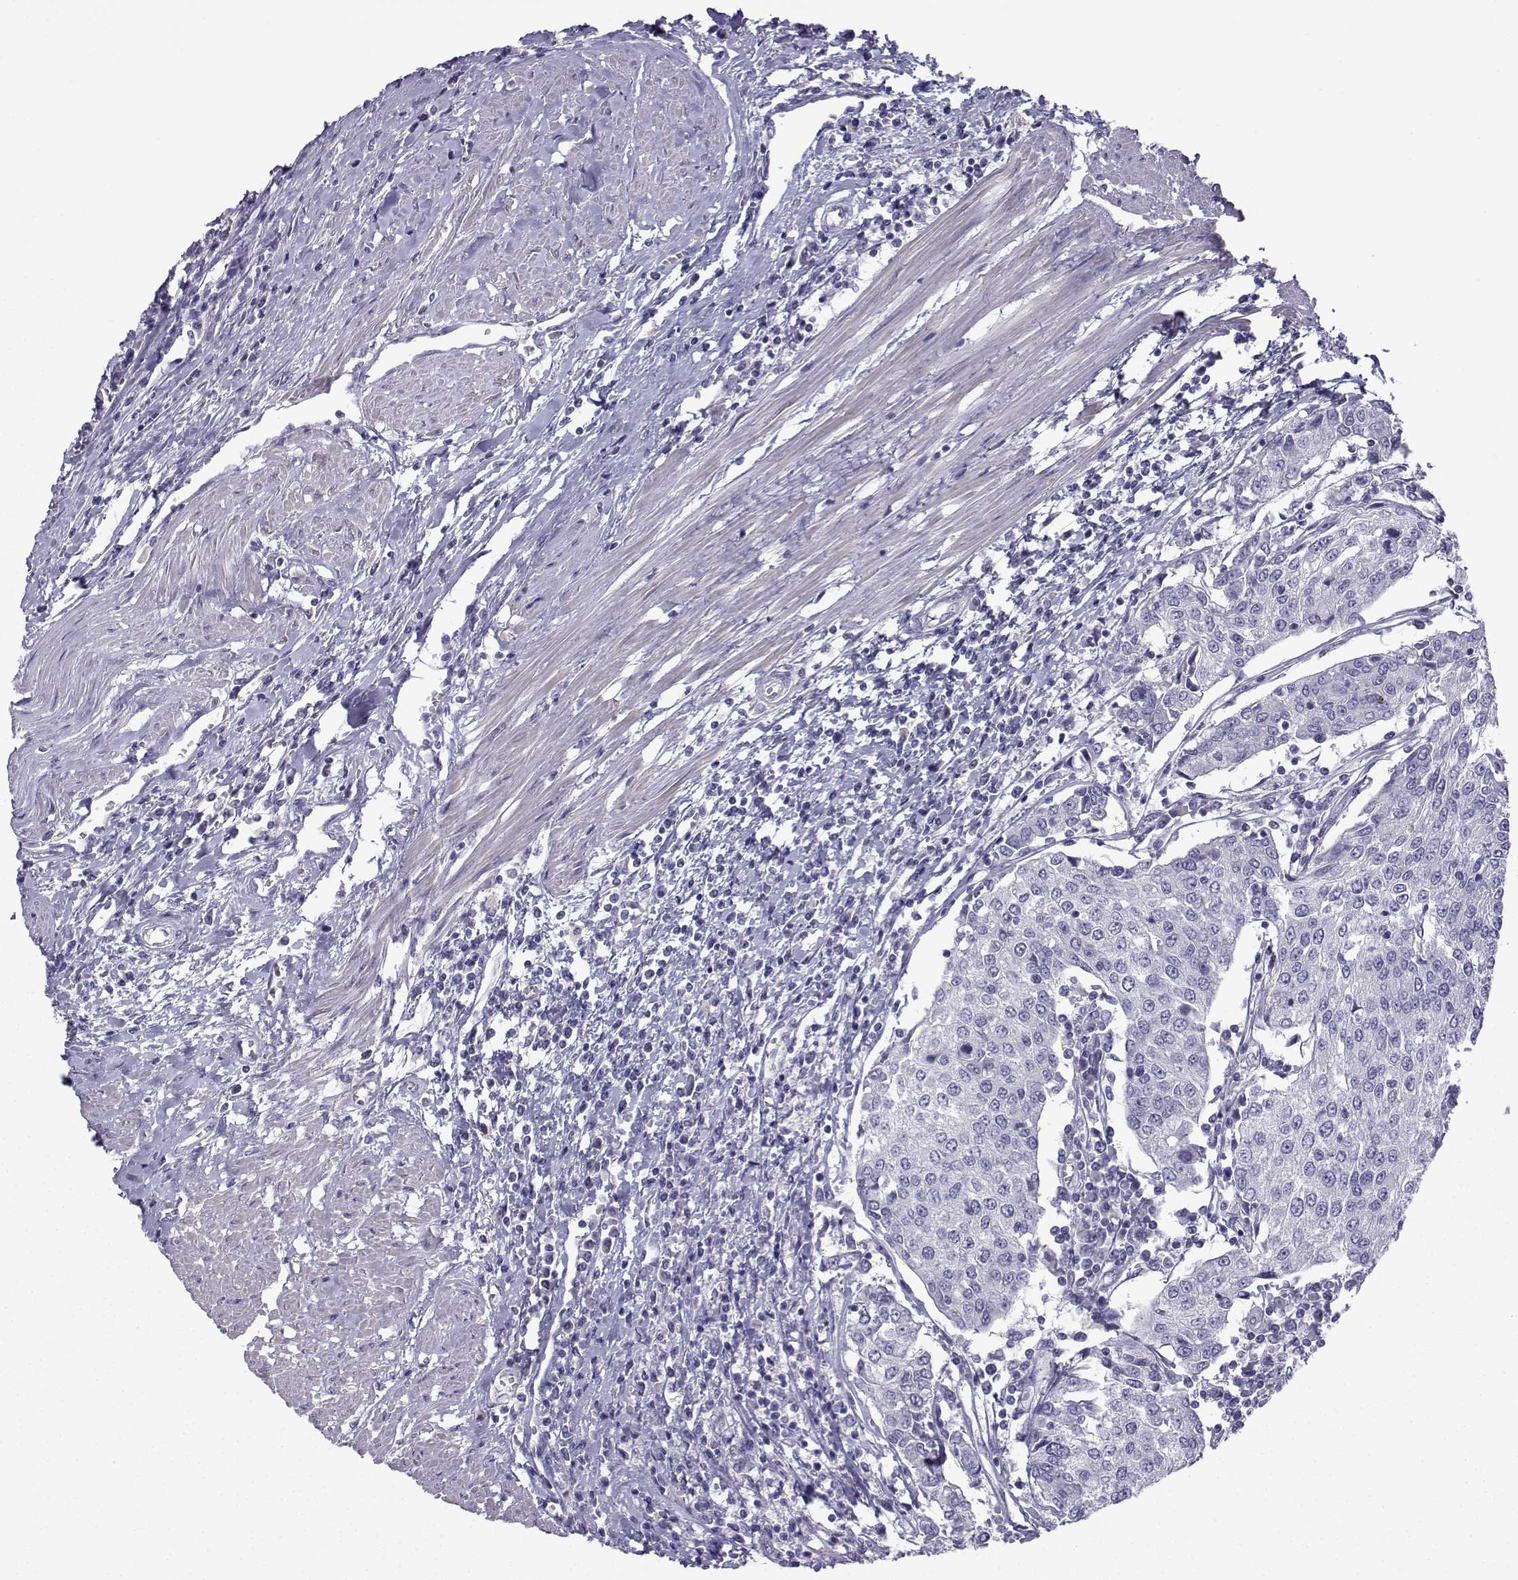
{"staining": {"intensity": "negative", "quantity": "none", "location": "none"}, "tissue": "urothelial cancer", "cell_type": "Tumor cells", "image_type": "cancer", "snomed": [{"axis": "morphology", "description": "Urothelial carcinoma, High grade"}, {"axis": "topography", "description": "Urinary bladder"}], "caption": "Histopathology image shows no significant protein expression in tumor cells of urothelial cancer. (Brightfield microscopy of DAB (3,3'-diaminobenzidine) immunohistochemistry at high magnification).", "gene": "SPACA7", "patient": {"sex": "female", "age": 85}}